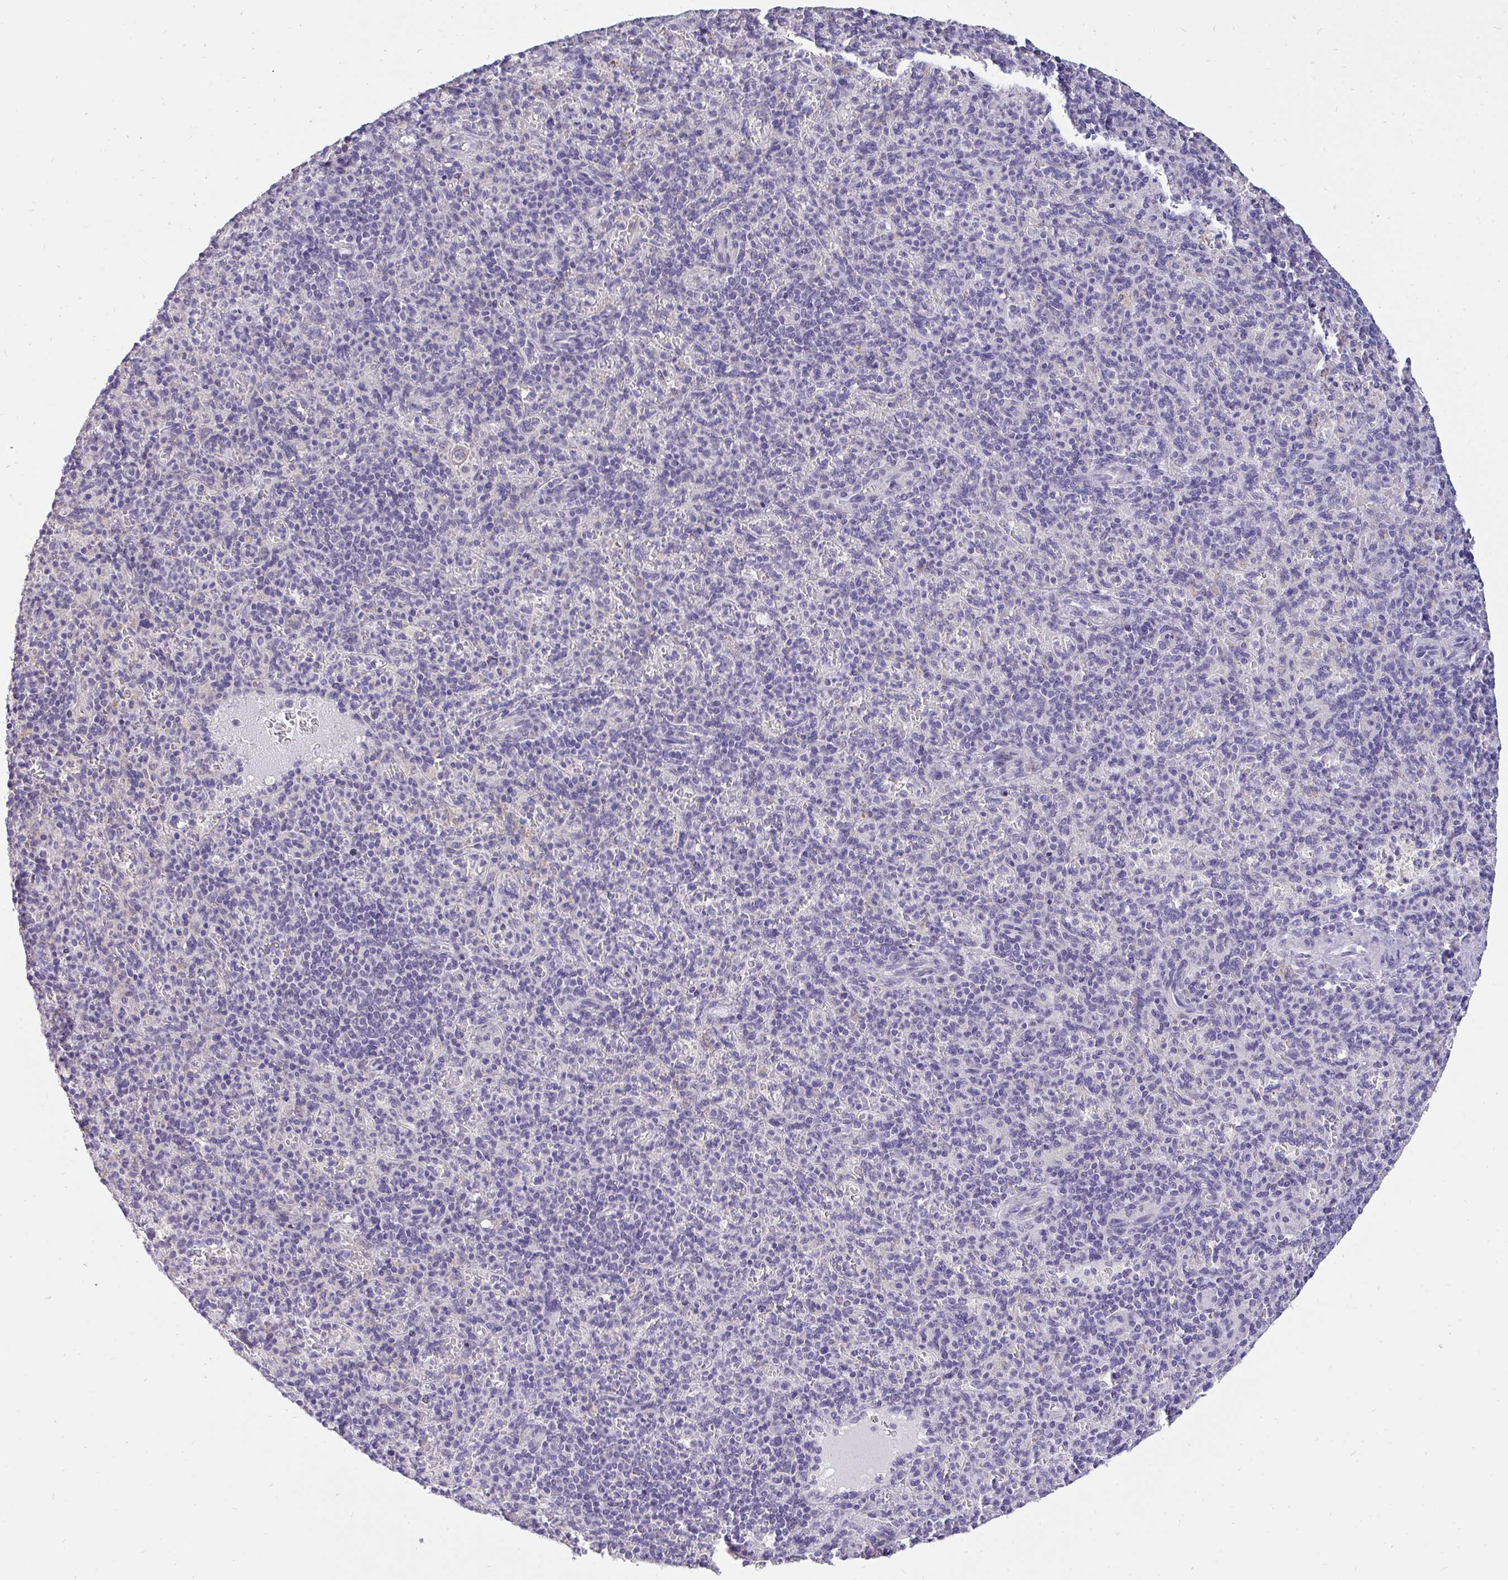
{"staining": {"intensity": "negative", "quantity": "none", "location": "none"}, "tissue": "spleen", "cell_type": "Cells in red pulp", "image_type": "normal", "snomed": [{"axis": "morphology", "description": "Normal tissue, NOS"}, {"axis": "topography", "description": "Spleen"}], "caption": "The photomicrograph displays no significant positivity in cells in red pulp of spleen.", "gene": "VGLL3", "patient": {"sex": "female", "age": 74}}